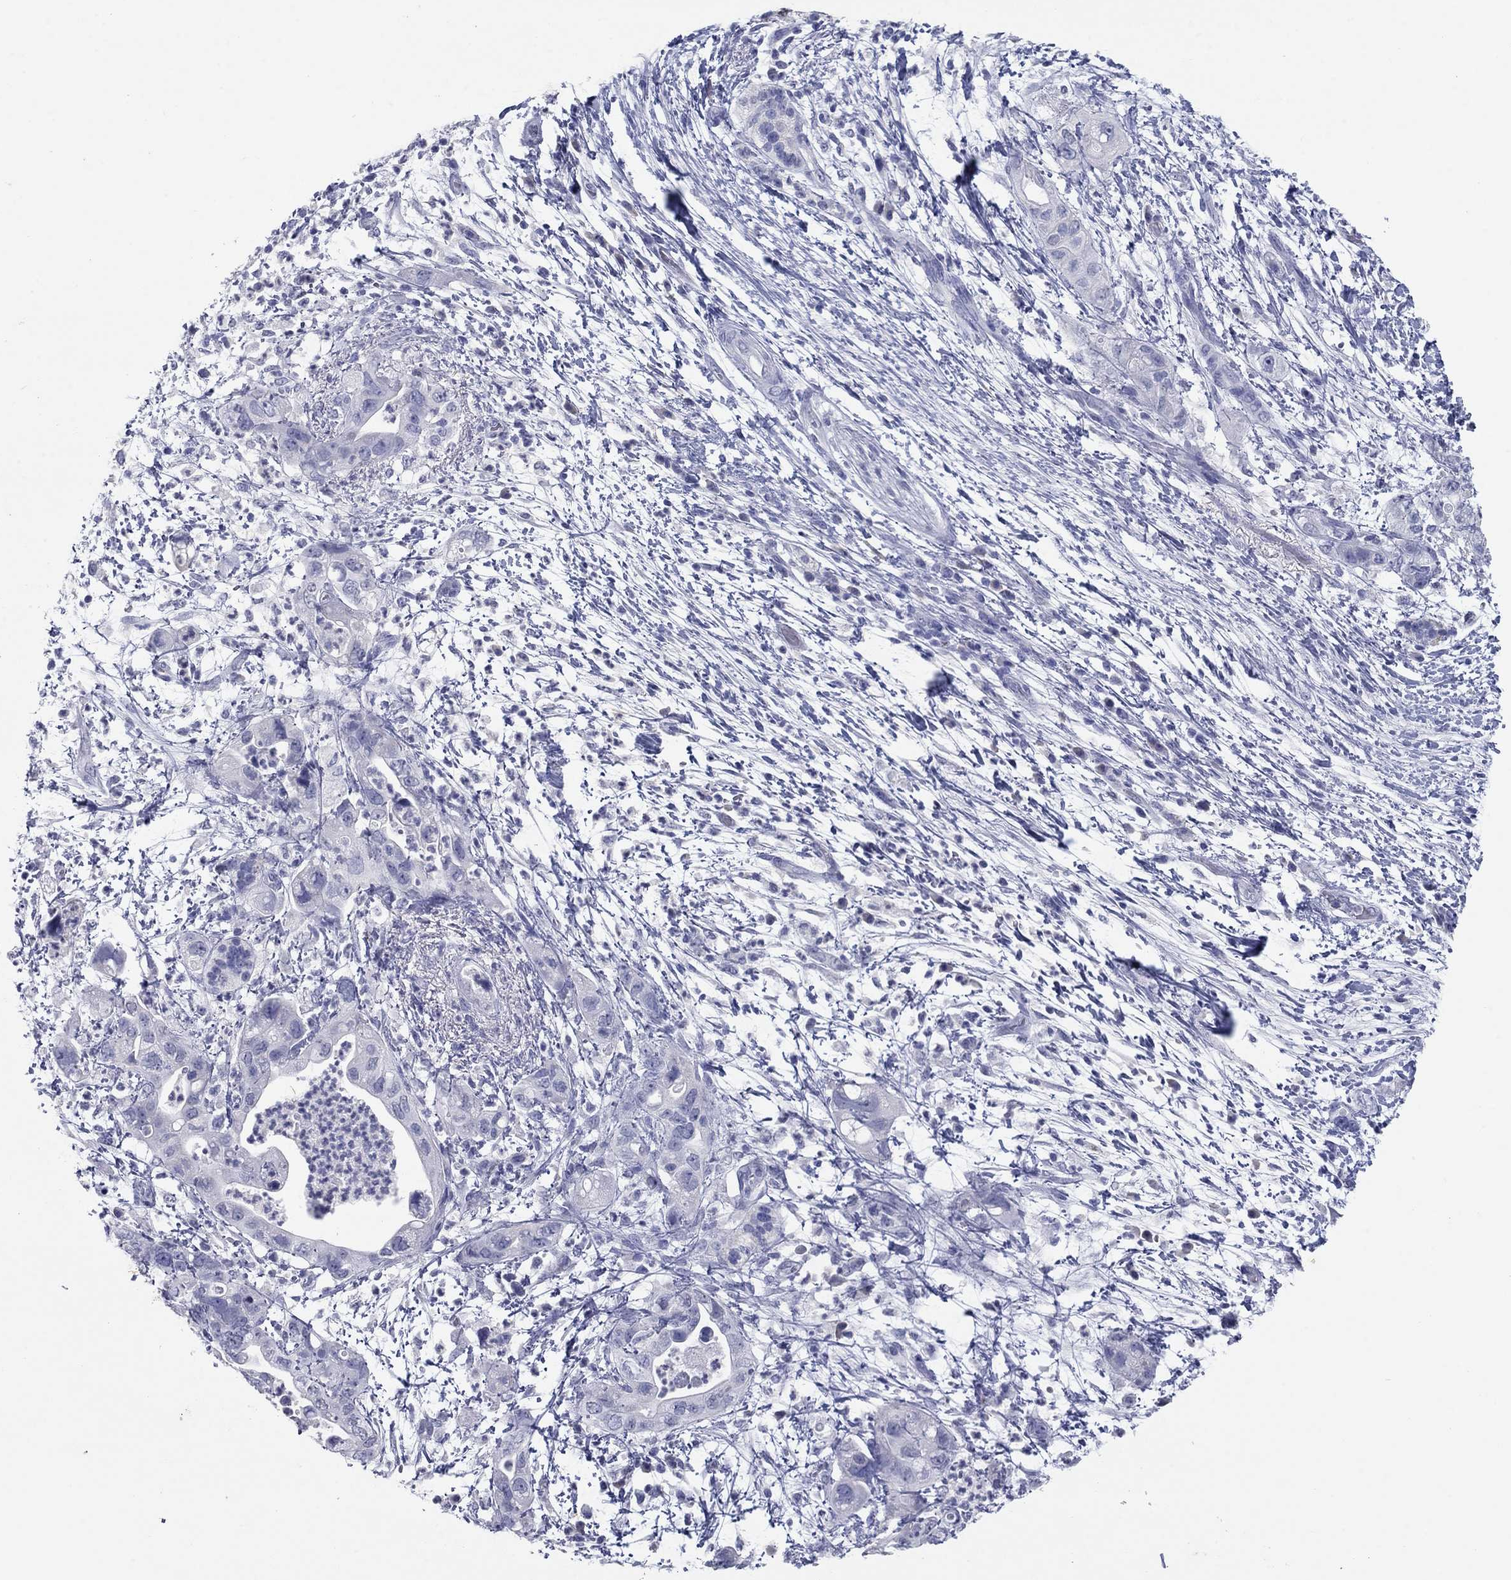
{"staining": {"intensity": "negative", "quantity": "none", "location": "none"}, "tissue": "pancreatic cancer", "cell_type": "Tumor cells", "image_type": "cancer", "snomed": [{"axis": "morphology", "description": "Adenocarcinoma, NOS"}, {"axis": "topography", "description": "Pancreas"}], "caption": "Tumor cells show no significant expression in pancreatic cancer.", "gene": "KRT75", "patient": {"sex": "female", "age": 72}}